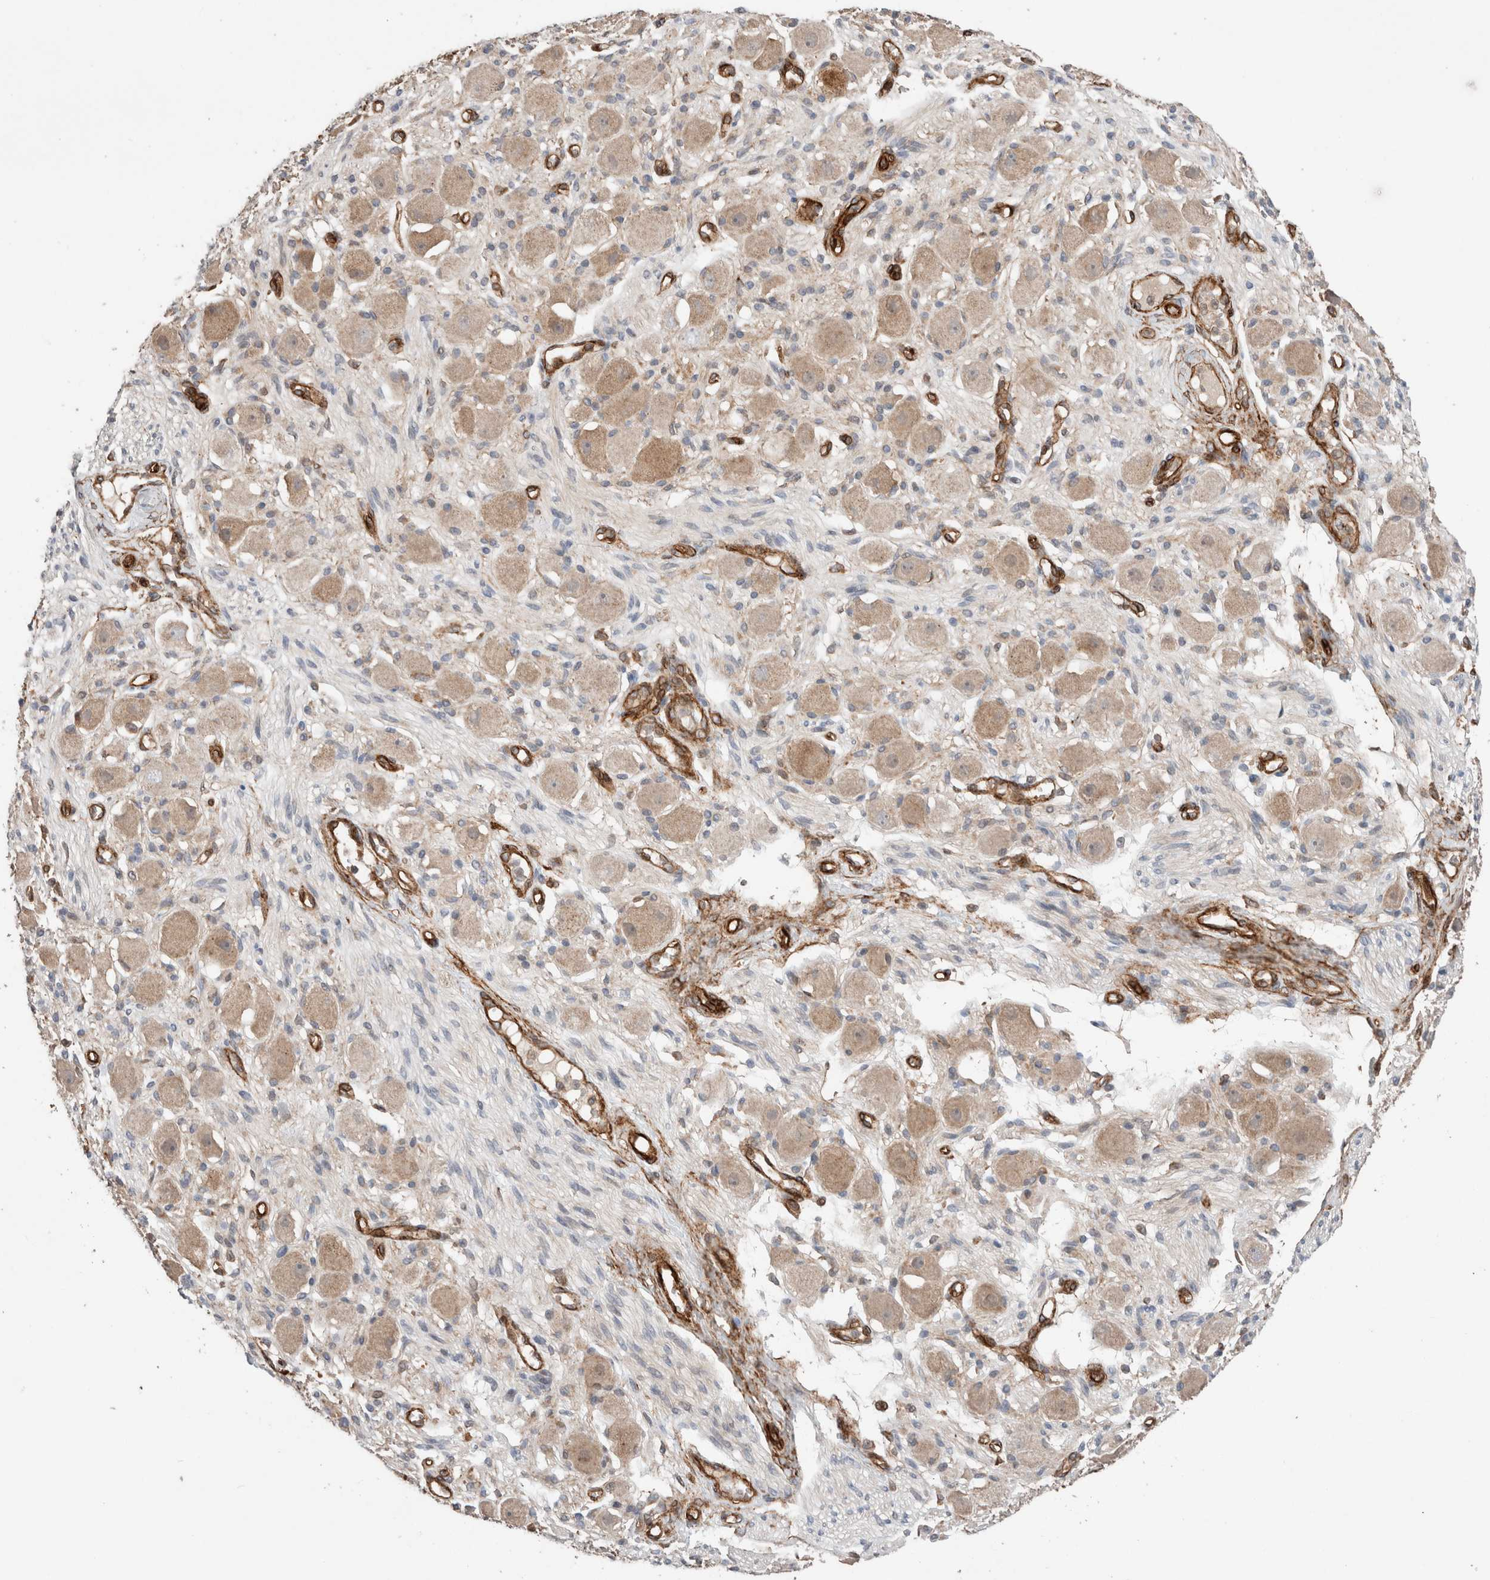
{"staining": {"intensity": "strong", "quantity": ">75%", "location": "cytoplasmic/membranous"}, "tissue": "adipose tissue", "cell_type": "Adipocytes", "image_type": "normal", "snomed": [{"axis": "morphology", "description": "Normal tissue, NOS"}, {"axis": "topography", "description": "Kidney"}, {"axis": "topography", "description": "Peripheral nerve tissue"}], "caption": "Immunohistochemical staining of unremarkable adipose tissue demonstrates strong cytoplasmic/membranous protein expression in approximately >75% of adipocytes.", "gene": "RAB32", "patient": {"sex": "male", "age": 7}}